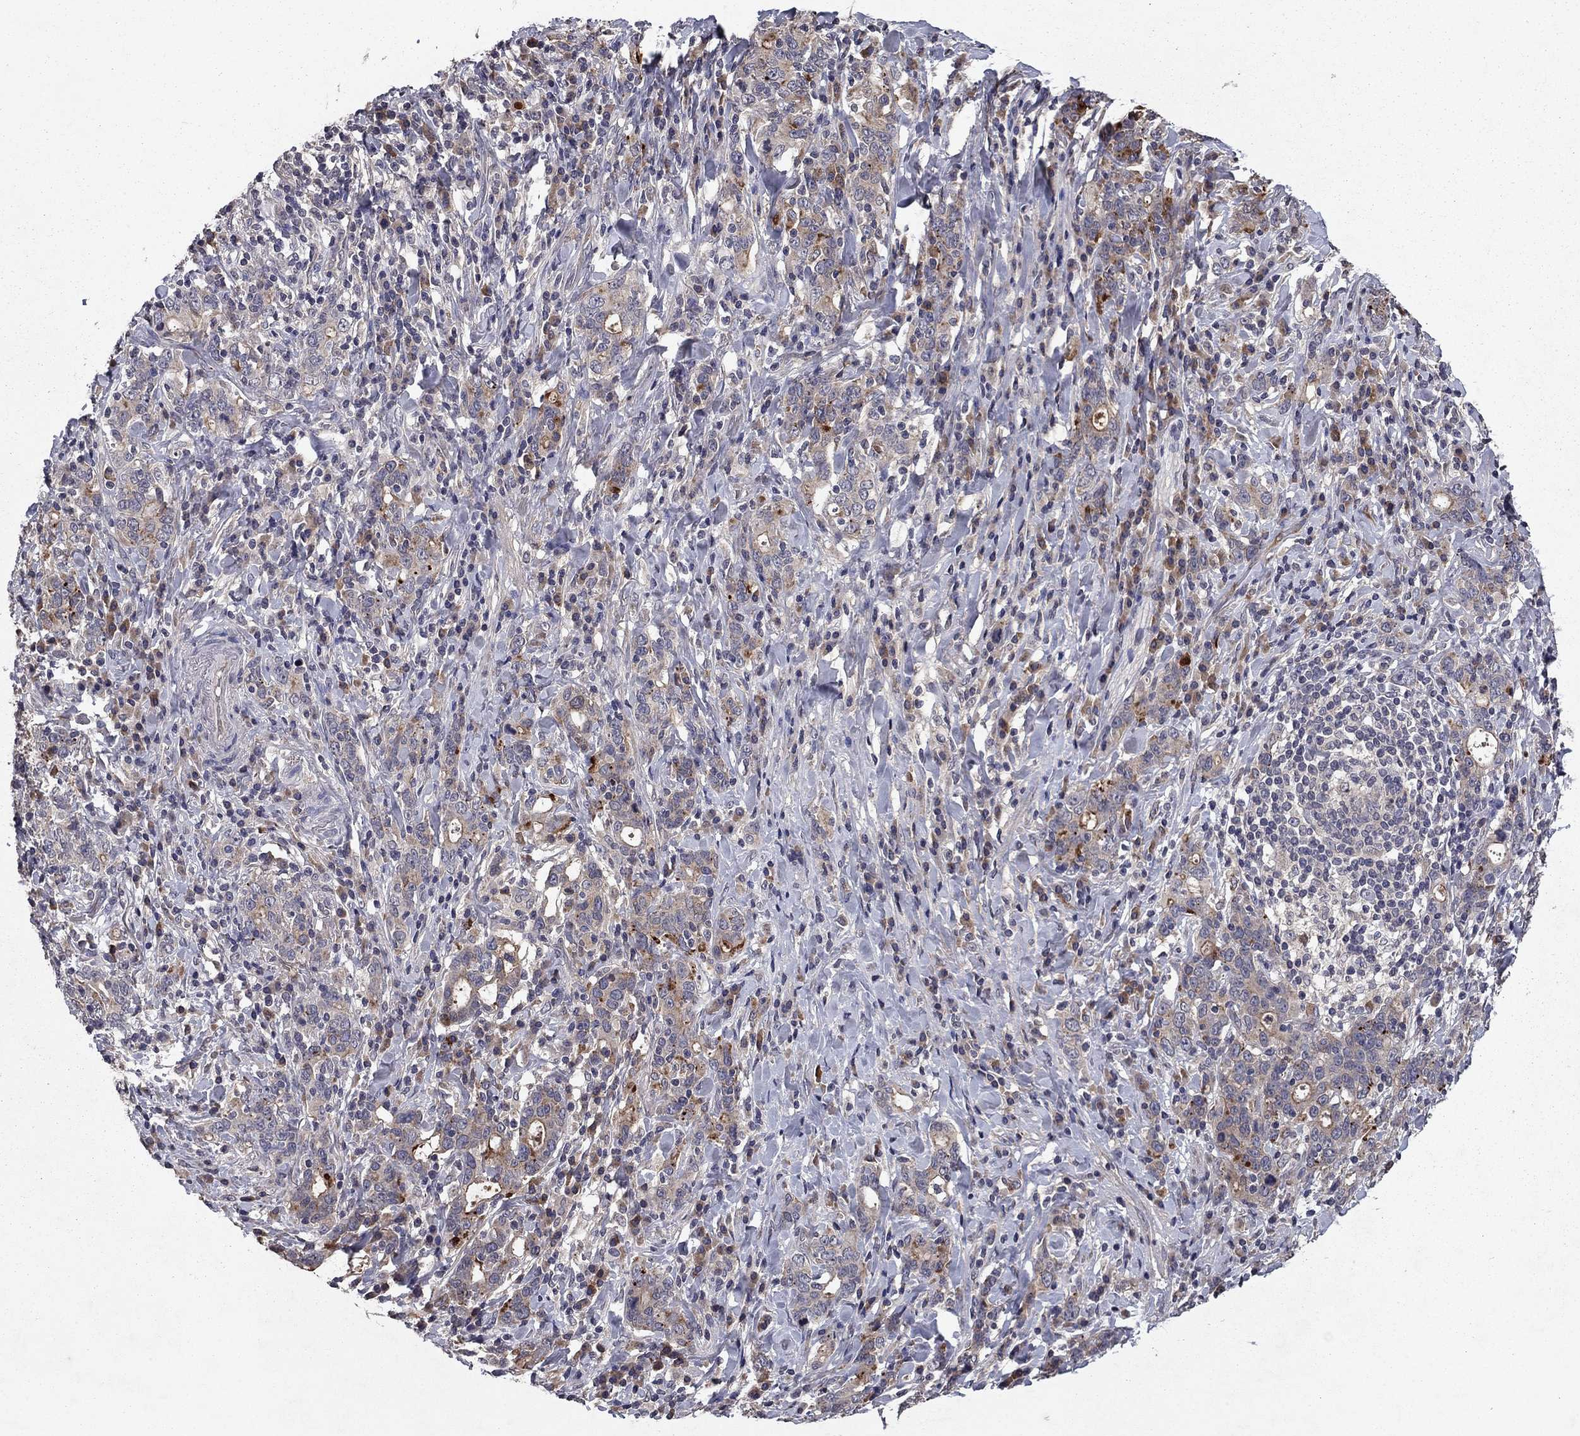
{"staining": {"intensity": "moderate", "quantity": "<25%", "location": "cytoplasmic/membranous"}, "tissue": "stomach cancer", "cell_type": "Tumor cells", "image_type": "cancer", "snomed": [{"axis": "morphology", "description": "Adenocarcinoma, NOS"}, {"axis": "topography", "description": "Stomach"}], "caption": "IHC (DAB (3,3'-diaminobenzidine)) staining of human stomach adenocarcinoma reveals moderate cytoplasmic/membranous protein staining in approximately <25% of tumor cells.", "gene": "PROS1", "patient": {"sex": "male", "age": 79}}